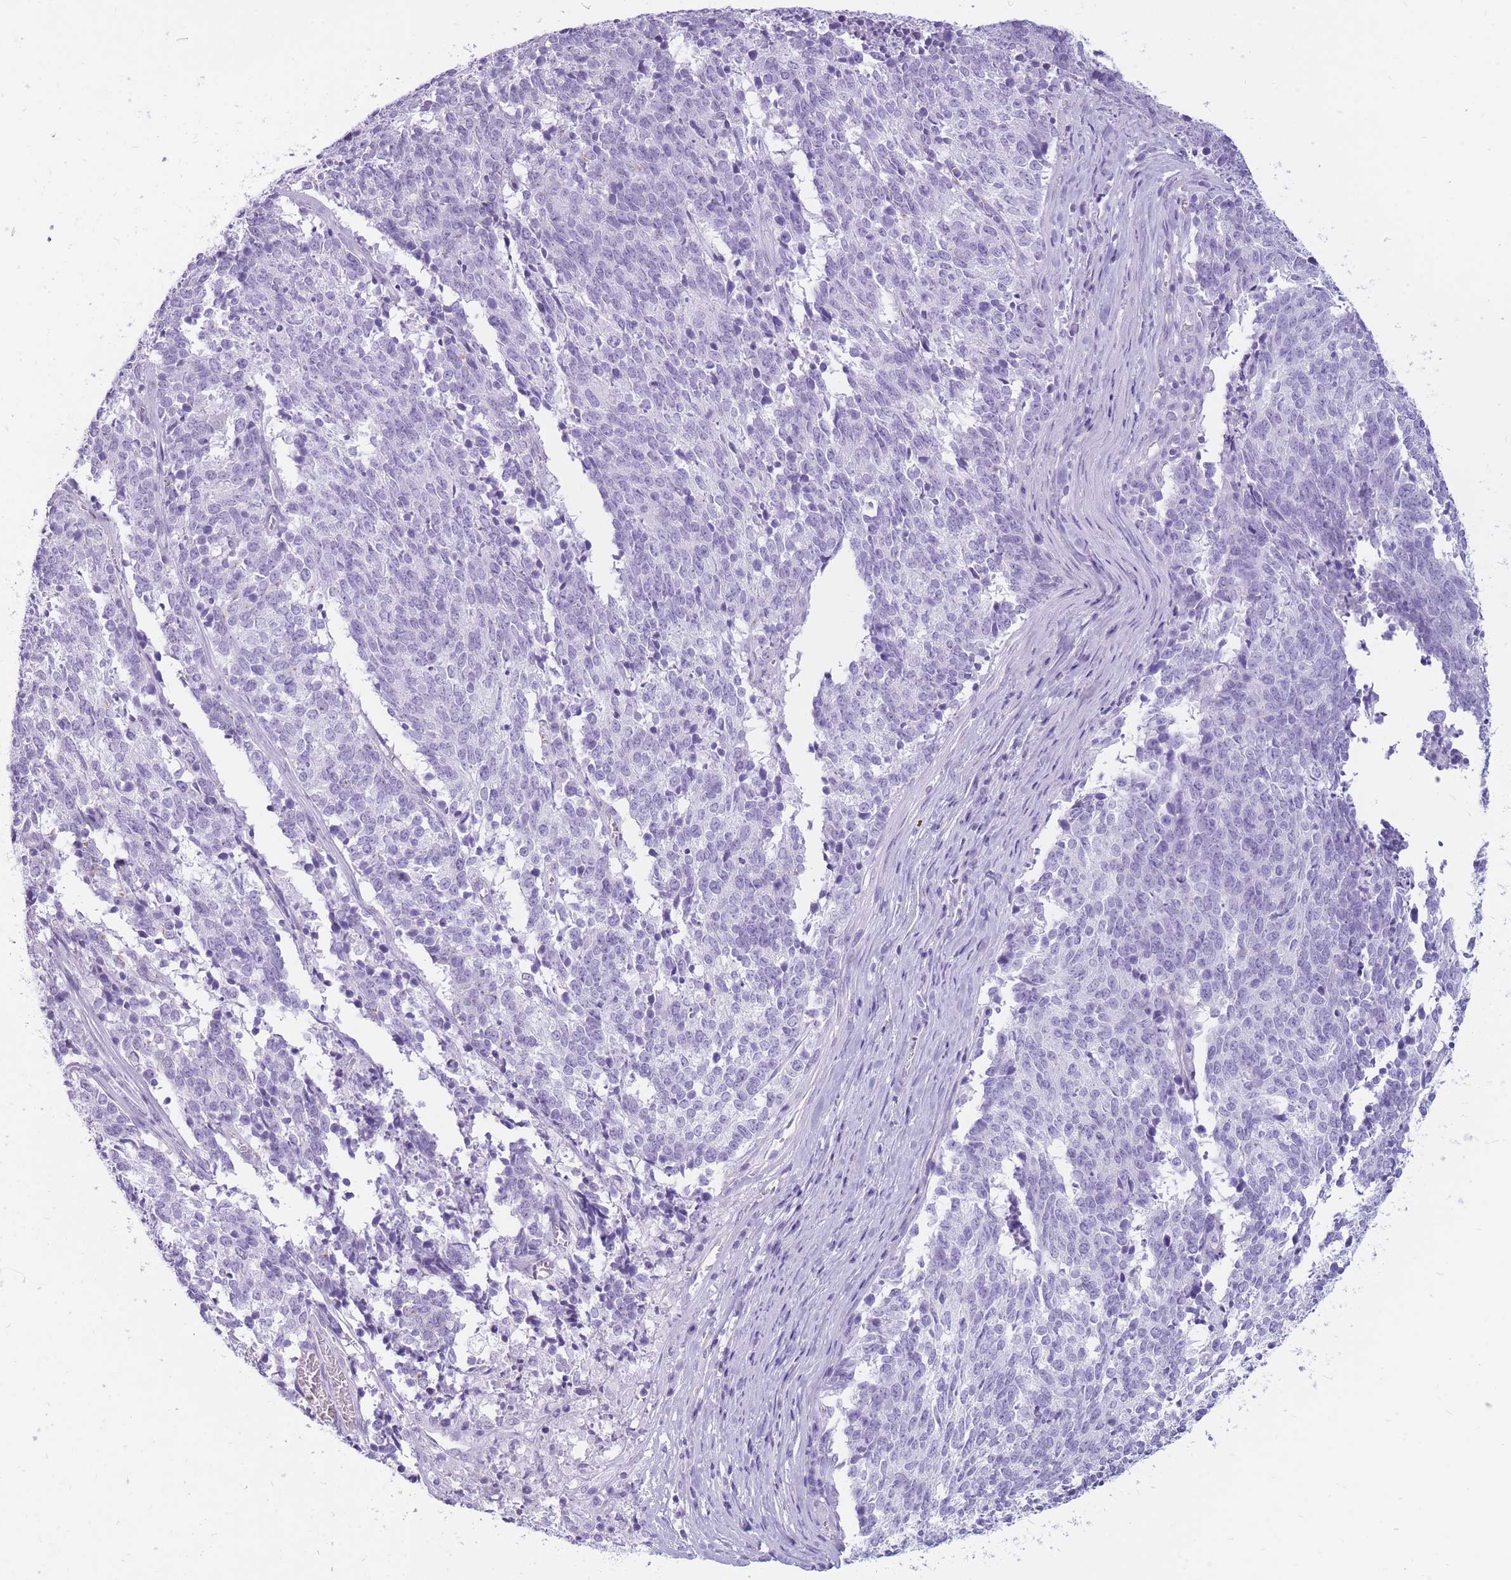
{"staining": {"intensity": "negative", "quantity": "none", "location": "none"}, "tissue": "cervical cancer", "cell_type": "Tumor cells", "image_type": "cancer", "snomed": [{"axis": "morphology", "description": "Squamous cell carcinoma, NOS"}, {"axis": "topography", "description": "Cervix"}], "caption": "Tumor cells show no significant protein staining in cervical squamous cell carcinoma.", "gene": "CYP21A2", "patient": {"sex": "female", "age": 29}}